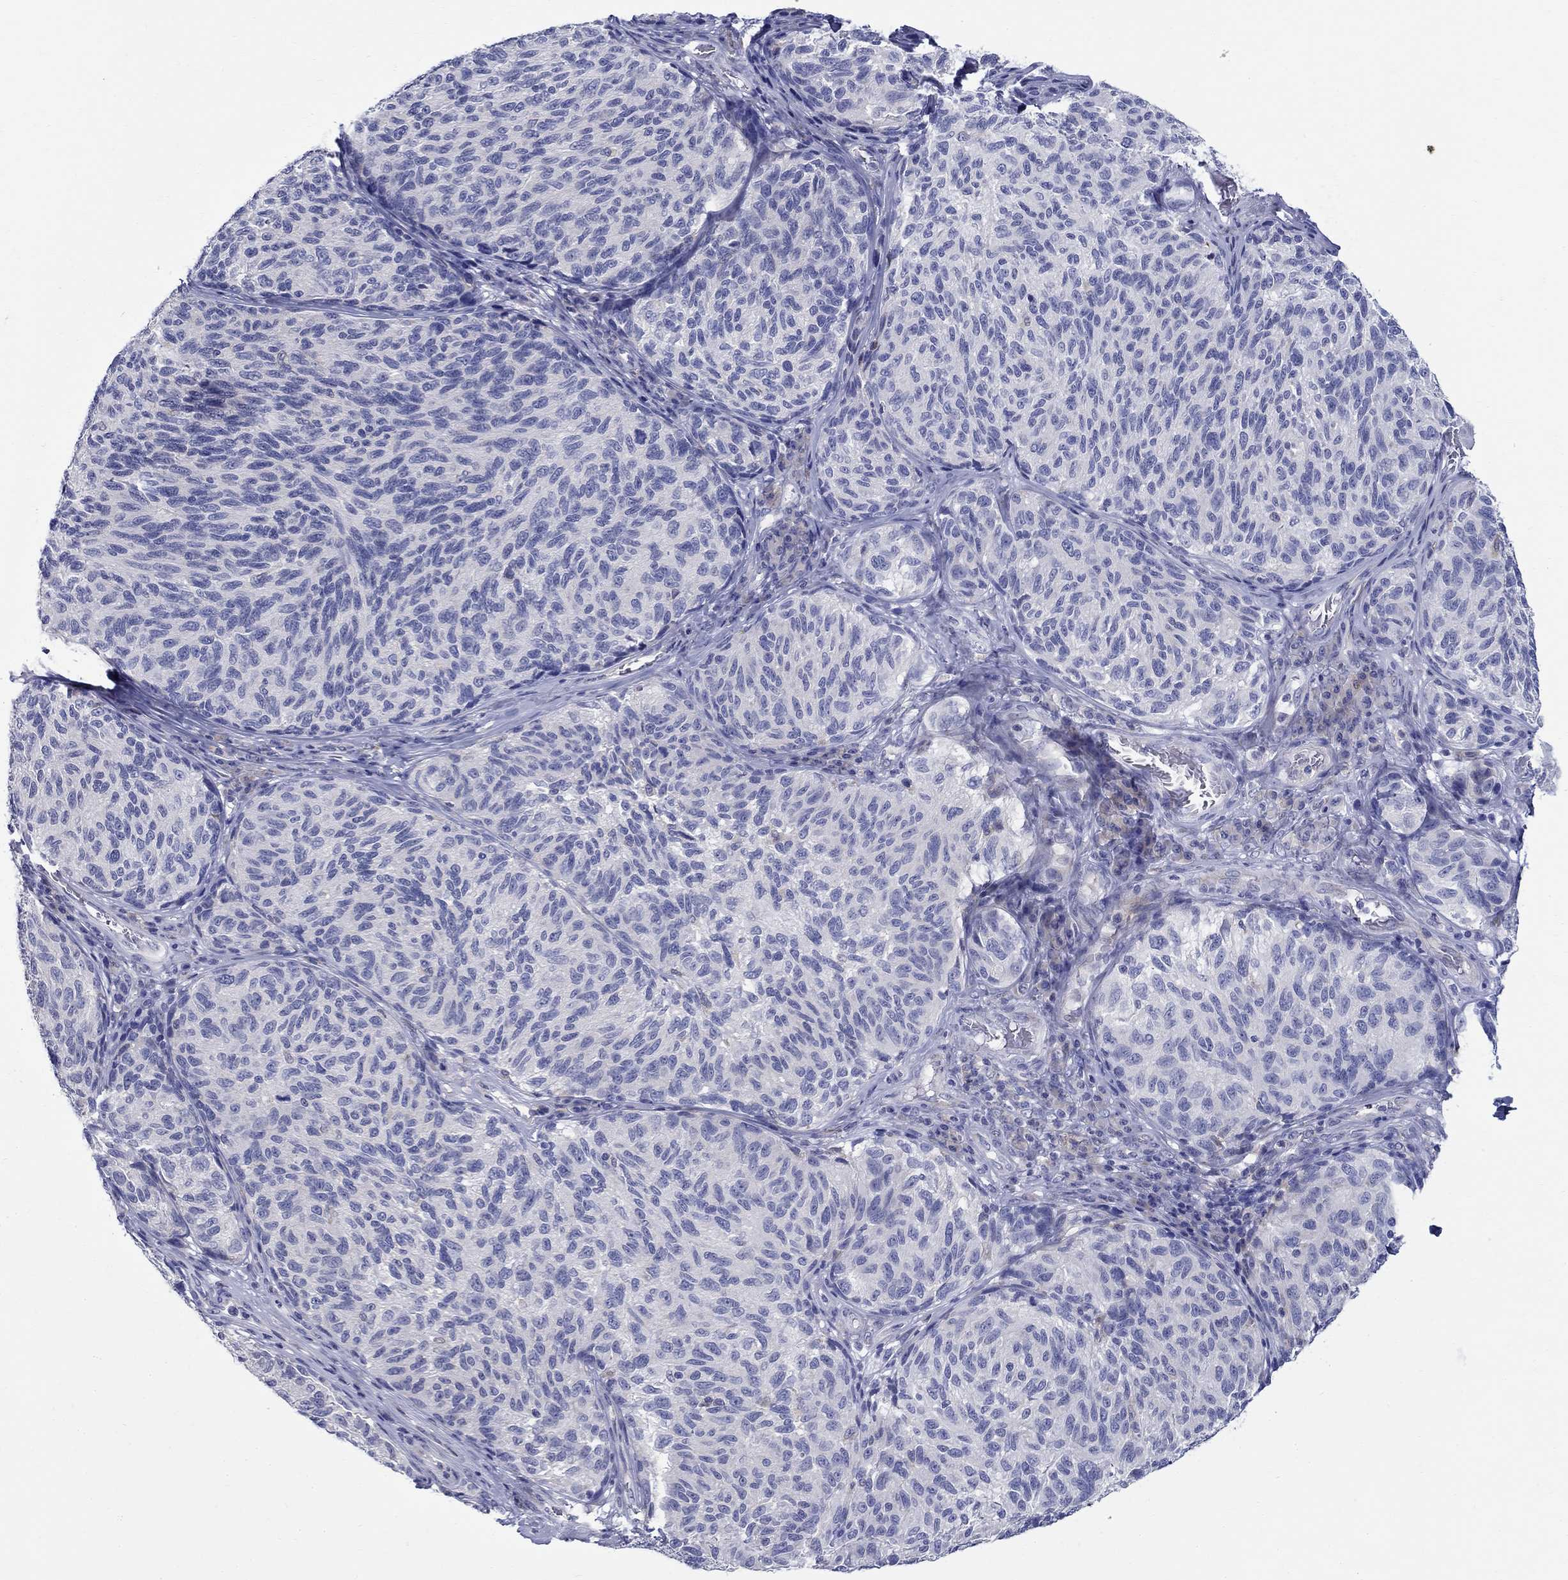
{"staining": {"intensity": "negative", "quantity": "none", "location": "none"}, "tissue": "melanoma", "cell_type": "Tumor cells", "image_type": "cancer", "snomed": [{"axis": "morphology", "description": "Malignant melanoma, NOS"}, {"axis": "topography", "description": "Skin"}], "caption": "Protein analysis of melanoma exhibits no significant positivity in tumor cells. (Brightfield microscopy of DAB immunohistochemistry (IHC) at high magnification).", "gene": "QRFPR", "patient": {"sex": "female", "age": 73}}